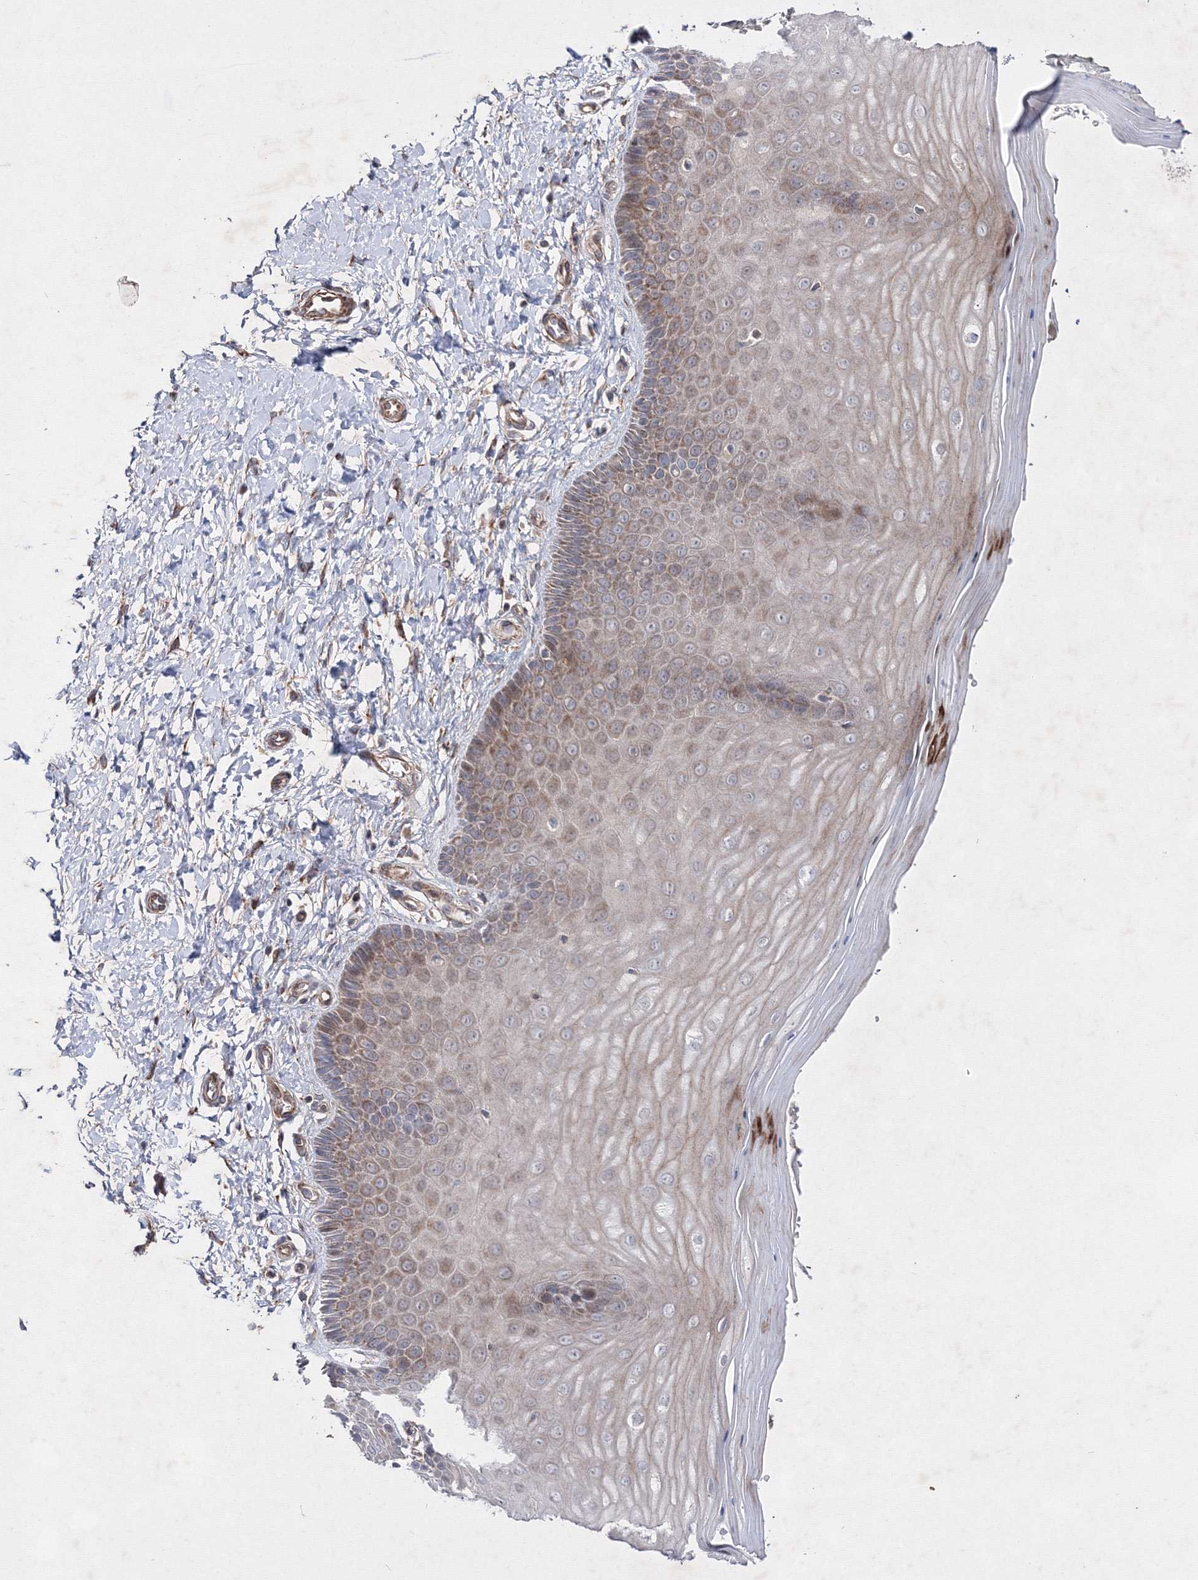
{"staining": {"intensity": "weak", "quantity": "<25%", "location": "cytoplasmic/membranous"}, "tissue": "cervix", "cell_type": "Glandular cells", "image_type": "normal", "snomed": [{"axis": "morphology", "description": "Normal tissue, NOS"}, {"axis": "topography", "description": "Cervix"}], "caption": "Protein analysis of normal cervix reveals no significant positivity in glandular cells. (Immunohistochemistry, brightfield microscopy, high magnification).", "gene": "GFM1", "patient": {"sex": "female", "age": 55}}